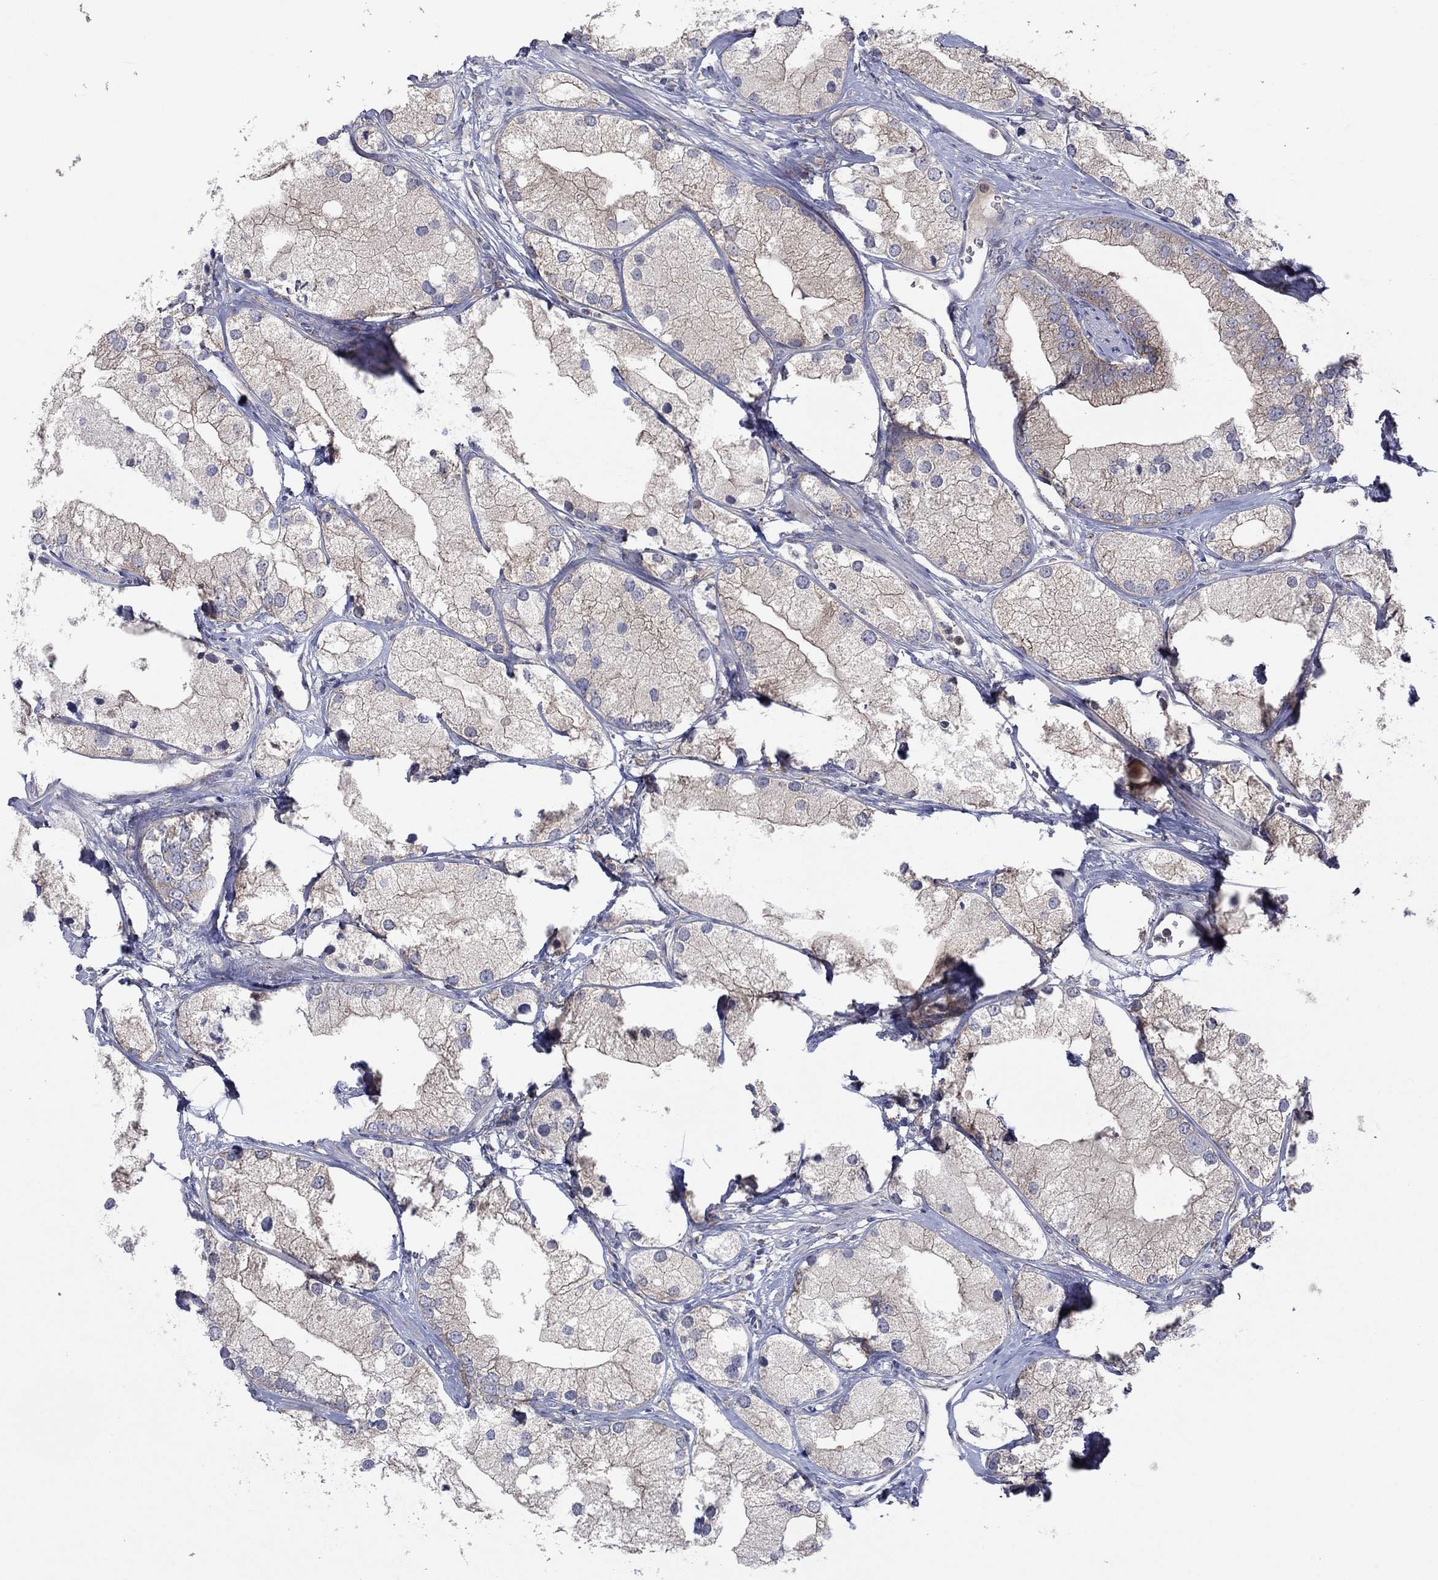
{"staining": {"intensity": "negative", "quantity": "none", "location": "none"}, "tissue": "prostate cancer", "cell_type": "Tumor cells", "image_type": "cancer", "snomed": [{"axis": "morphology", "description": "Adenocarcinoma, NOS"}, {"axis": "topography", "description": "Prostate and seminal vesicle, NOS"}, {"axis": "topography", "description": "Prostate"}], "caption": "The IHC micrograph has no significant positivity in tumor cells of prostate cancer (adenocarcinoma) tissue.", "gene": "MEA1", "patient": {"sex": "male", "age": 79}}